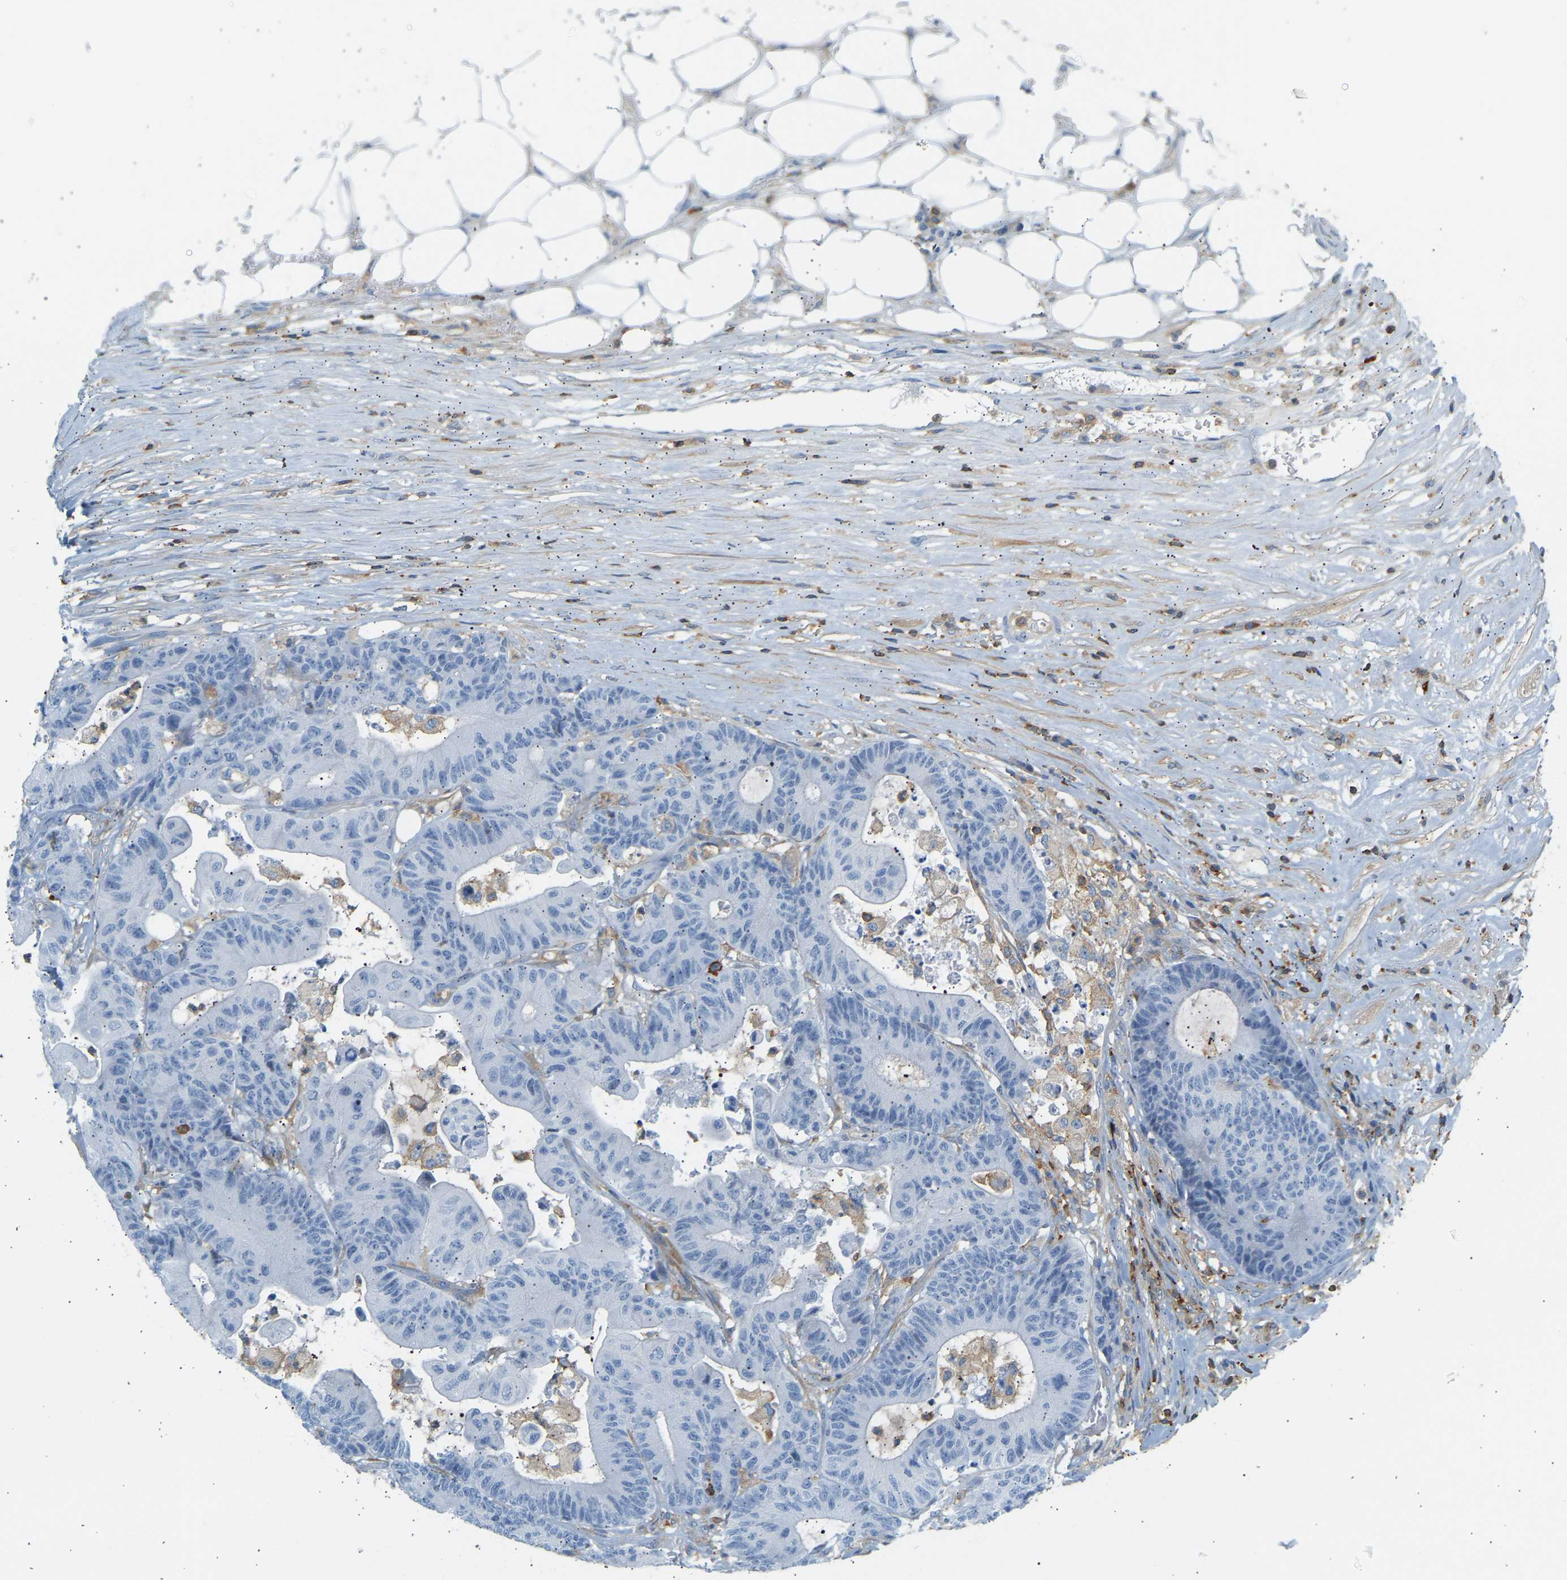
{"staining": {"intensity": "negative", "quantity": "none", "location": "none"}, "tissue": "colorectal cancer", "cell_type": "Tumor cells", "image_type": "cancer", "snomed": [{"axis": "morphology", "description": "Adenocarcinoma, NOS"}, {"axis": "topography", "description": "Colon"}], "caption": "High magnification brightfield microscopy of colorectal cancer stained with DAB (brown) and counterstained with hematoxylin (blue): tumor cells show no significant staining. Brightfield microscopy of immunohistochemistry stained with DAB (brown) and hematoxylin (blue), captured at high magnification.", "gene": "FNBP1", "patient": {"sex": "female", "age": 84}}